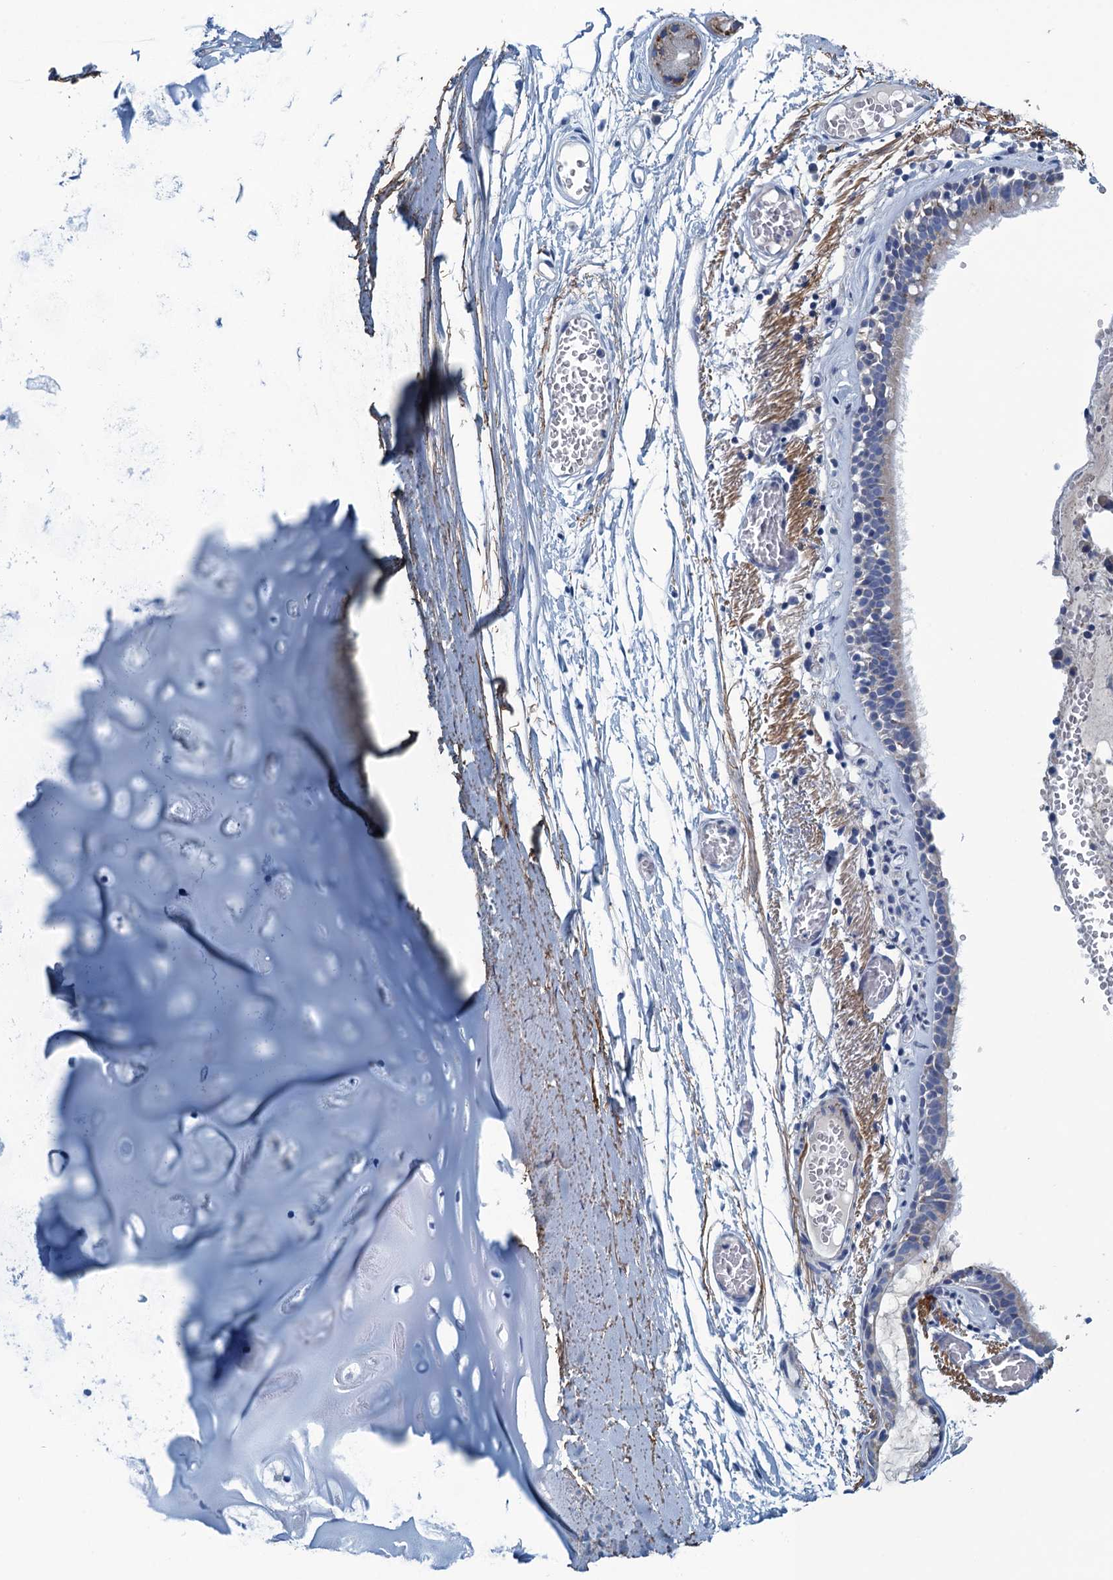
{"staining": {"intensity": "negative", "quantity": "none", "location": "none"}, "tissue": "bronchus", "cell_type": "Respiratory epithelial cells", "image_type": "normal", "snomed": [{"axis": "morphology", "description": "Normal tissue, NOS"}, {"axis": "topography", "description": "Bronchus"}, {"axis": "topography", "description": "Lung"}], "caption": "Immunohistochemistry histopathology image of unremarkable bronchus: bronchus stained with DAB exhibits no significant protein expression in respiratory epithelial cells.", "gene": "C10orf88", "patient": {"sex": "male", "age": 56}}